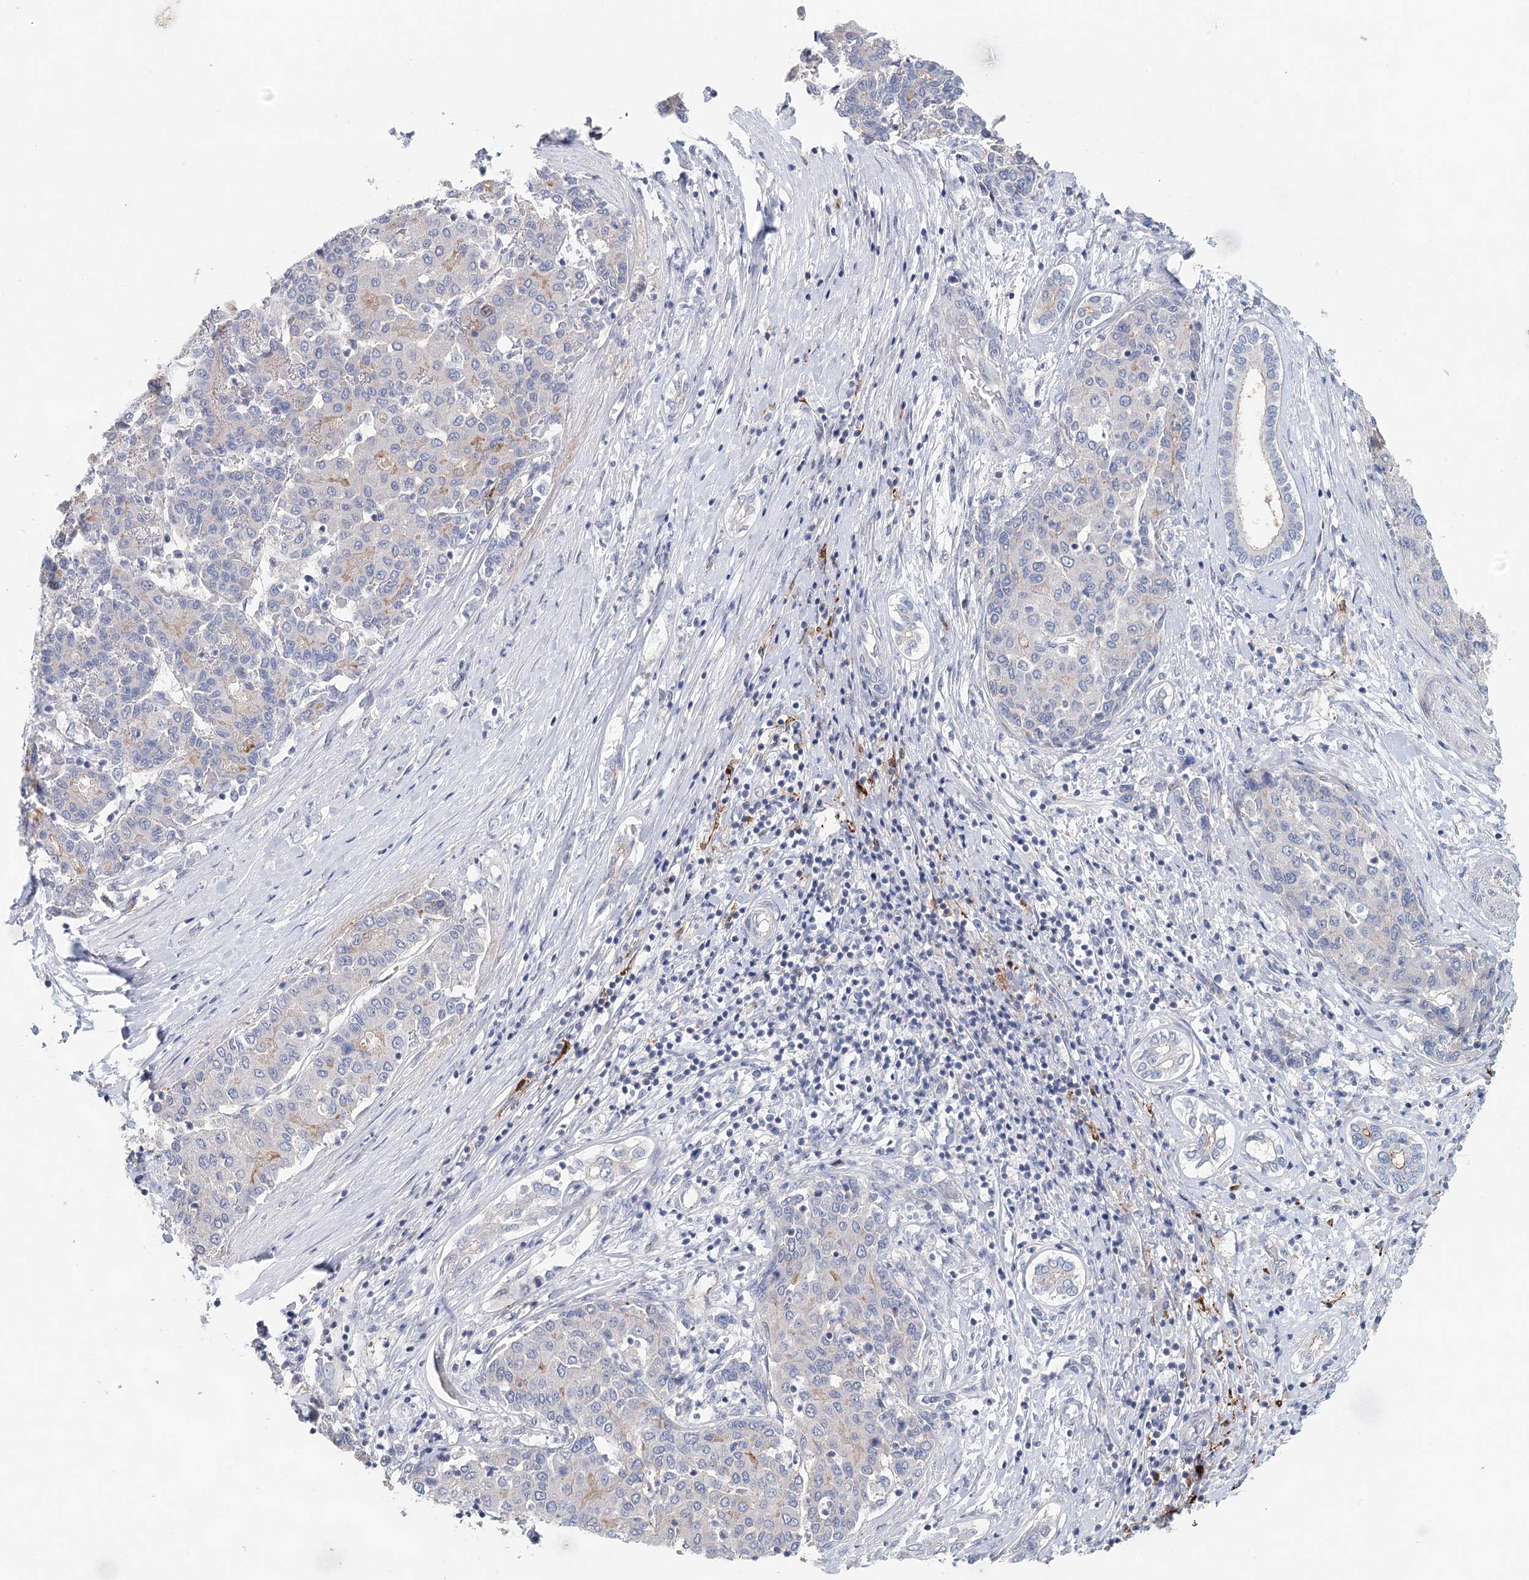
{"staining": {"intensity": "negative", "quantity": "none", "location": "none"}, "tissue": "liver cancer", "cell_type": "Tumor cells", "image_type": "cancer", "snomed": [{"axis": "morphology", "description": "Carcinoma, Hepatocellular, NOS"}, {"axis": "topography", "description": "Liver"}], "caption": "This histopathology image is of liver cancer stained with immunohistochemistry to label a protein in brown with the nuclei are counter-stained blue. There is no expression in tumor cells.", "gene": "SLC19A3", "patient": {"sex": "male", "age": 65}}